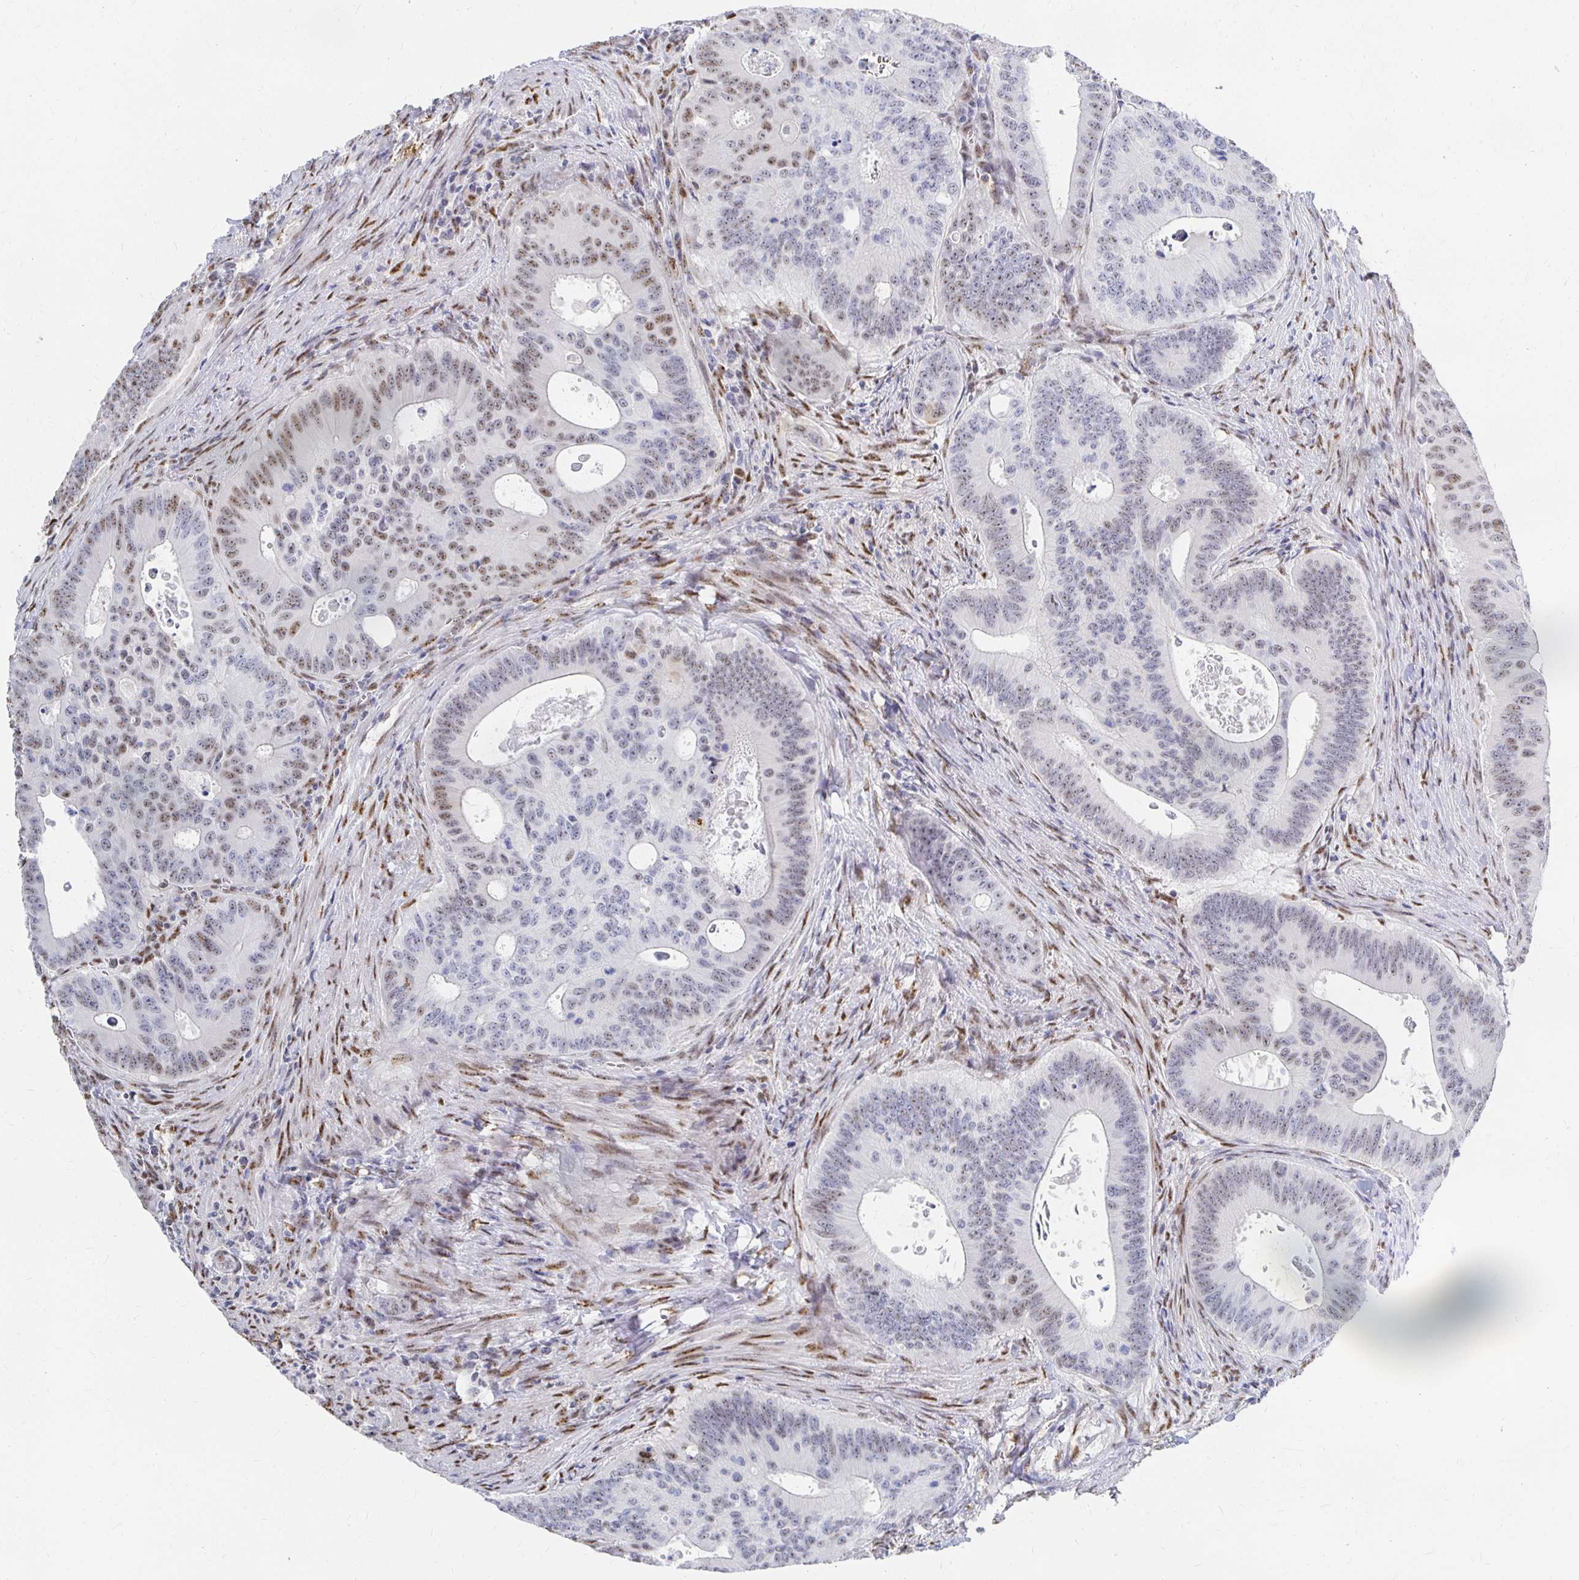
{"staining": {"intensity": "negative", "quantity": "none", "location": "none"}, "tissue": "colorectal cancer", "cell_type": "Tumor cells", "image_type": "cancer", "snomed": [{"axis": "morphology", "description": "Adenocarcinoma, NOS"}, {"axis": "topography", "description": "Colon"}], "caption": "Human adenocarcinoma (colorectal) stained for a protein using immunohistochemistry (IHC) reveals no staining in tumor cells.", "gene": "CLIC3", "patient": {"sex": "male", "age": 62}}